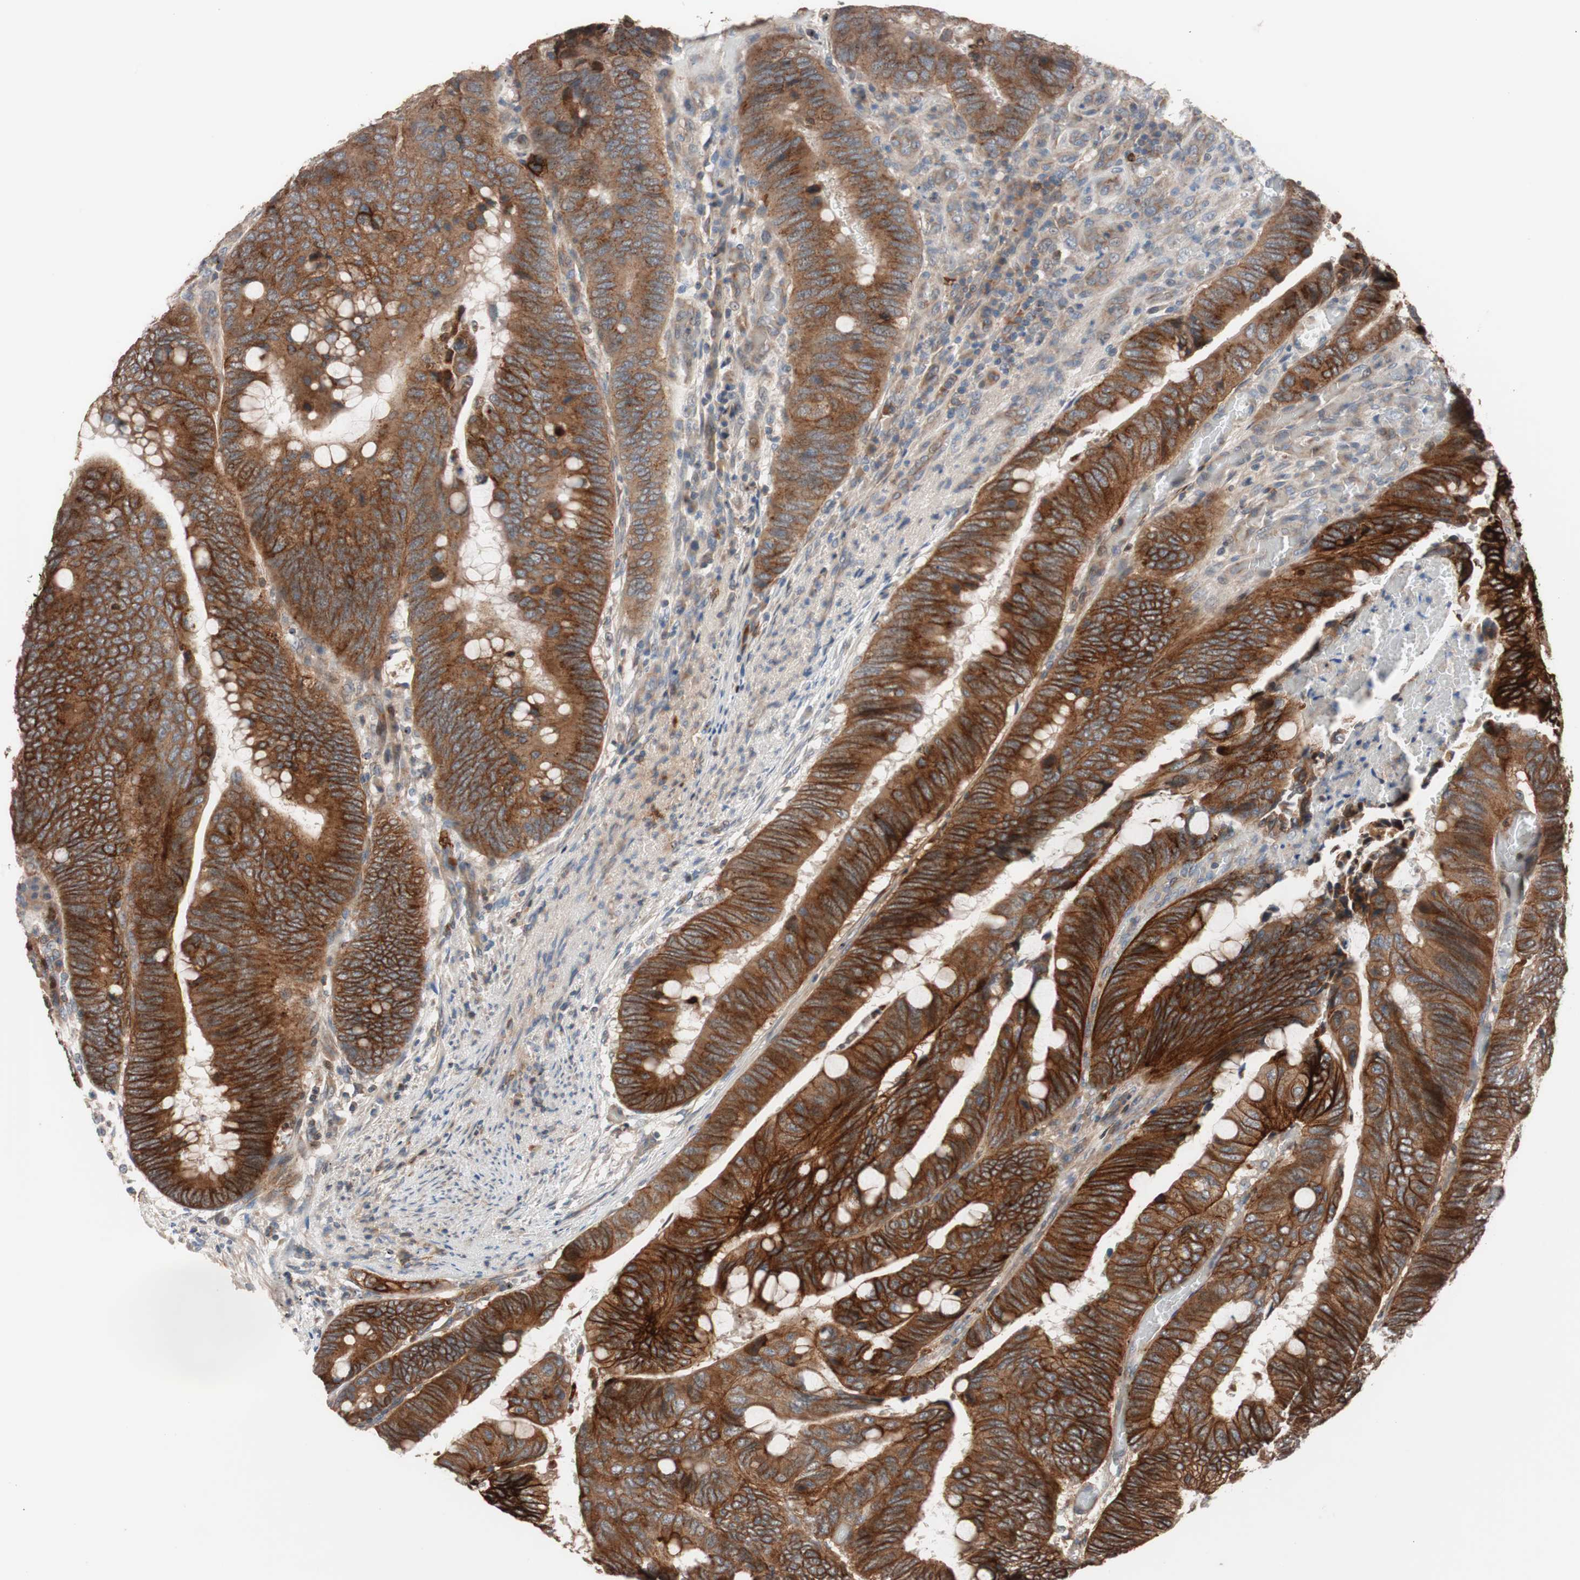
{"staining": {"intensity": "strong", "quantity": ">75%", "location": "cytoplasmic/membranous"}, "tissue": "colorectal cancer", "cell_type": "Tumor cells", "image_type": "cancer", "snomed": [{"axis": "morphology", "description": "Normal tissue, NOS"}, {"axis": "morphology", "description": "Adenocarcinoma, NOS"}, {"axis": "topography", "description": "Rectum"}, {"axis": "topography", "description": "Peripheral nerve tissue"}], "caption": "About >75% of tumor cells in adenocarcinoma (colorectal) demonstrate strong cytoplasmic/membranous protein expression as visualized by brown immunohistochemical staining.", "gene": "SDC4", "patient": {"sex": "male", "age": 92}}